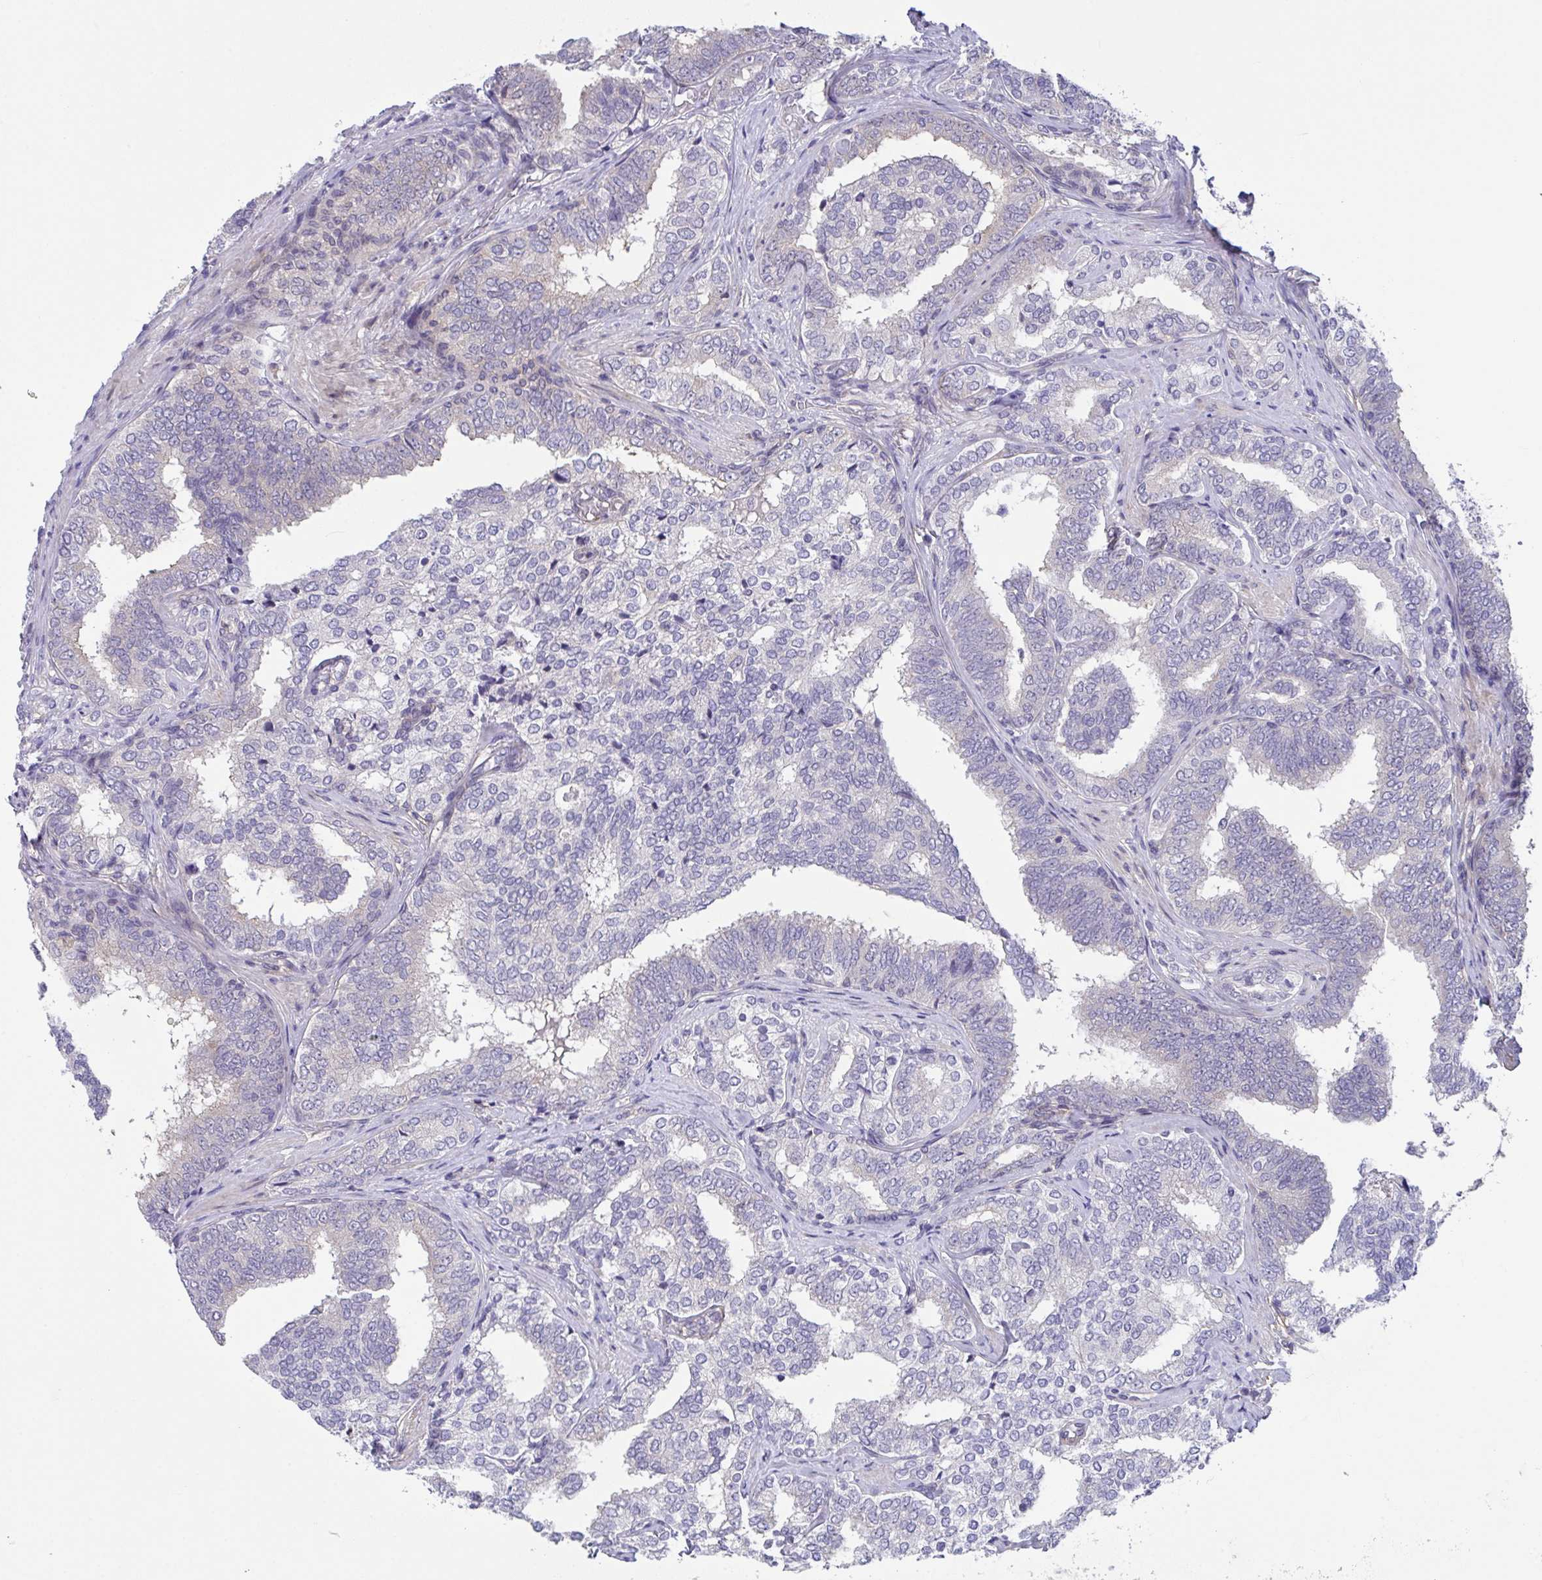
{"staining": {"intensity": "negative", "quantity": "none", "location": "none"}, "tissue": "prostate cancer", "cell_type": "Tumor cells", "image_type": "cancer", "snomed": [{"axis": "morphology", "description": "Adenocarcinoma, High grade"}, {"axis": "topography", "description": "Prostate"}], "caption": "This image is of prostate cancer (high-grade adenocarcinoma) stained with IHC to label a protein in brown with the nuclei are counter-stained blue. There is no expression in tumor cells.", "gene": "RHOXF1", "patient": {"sex": "male", "age": 72}}